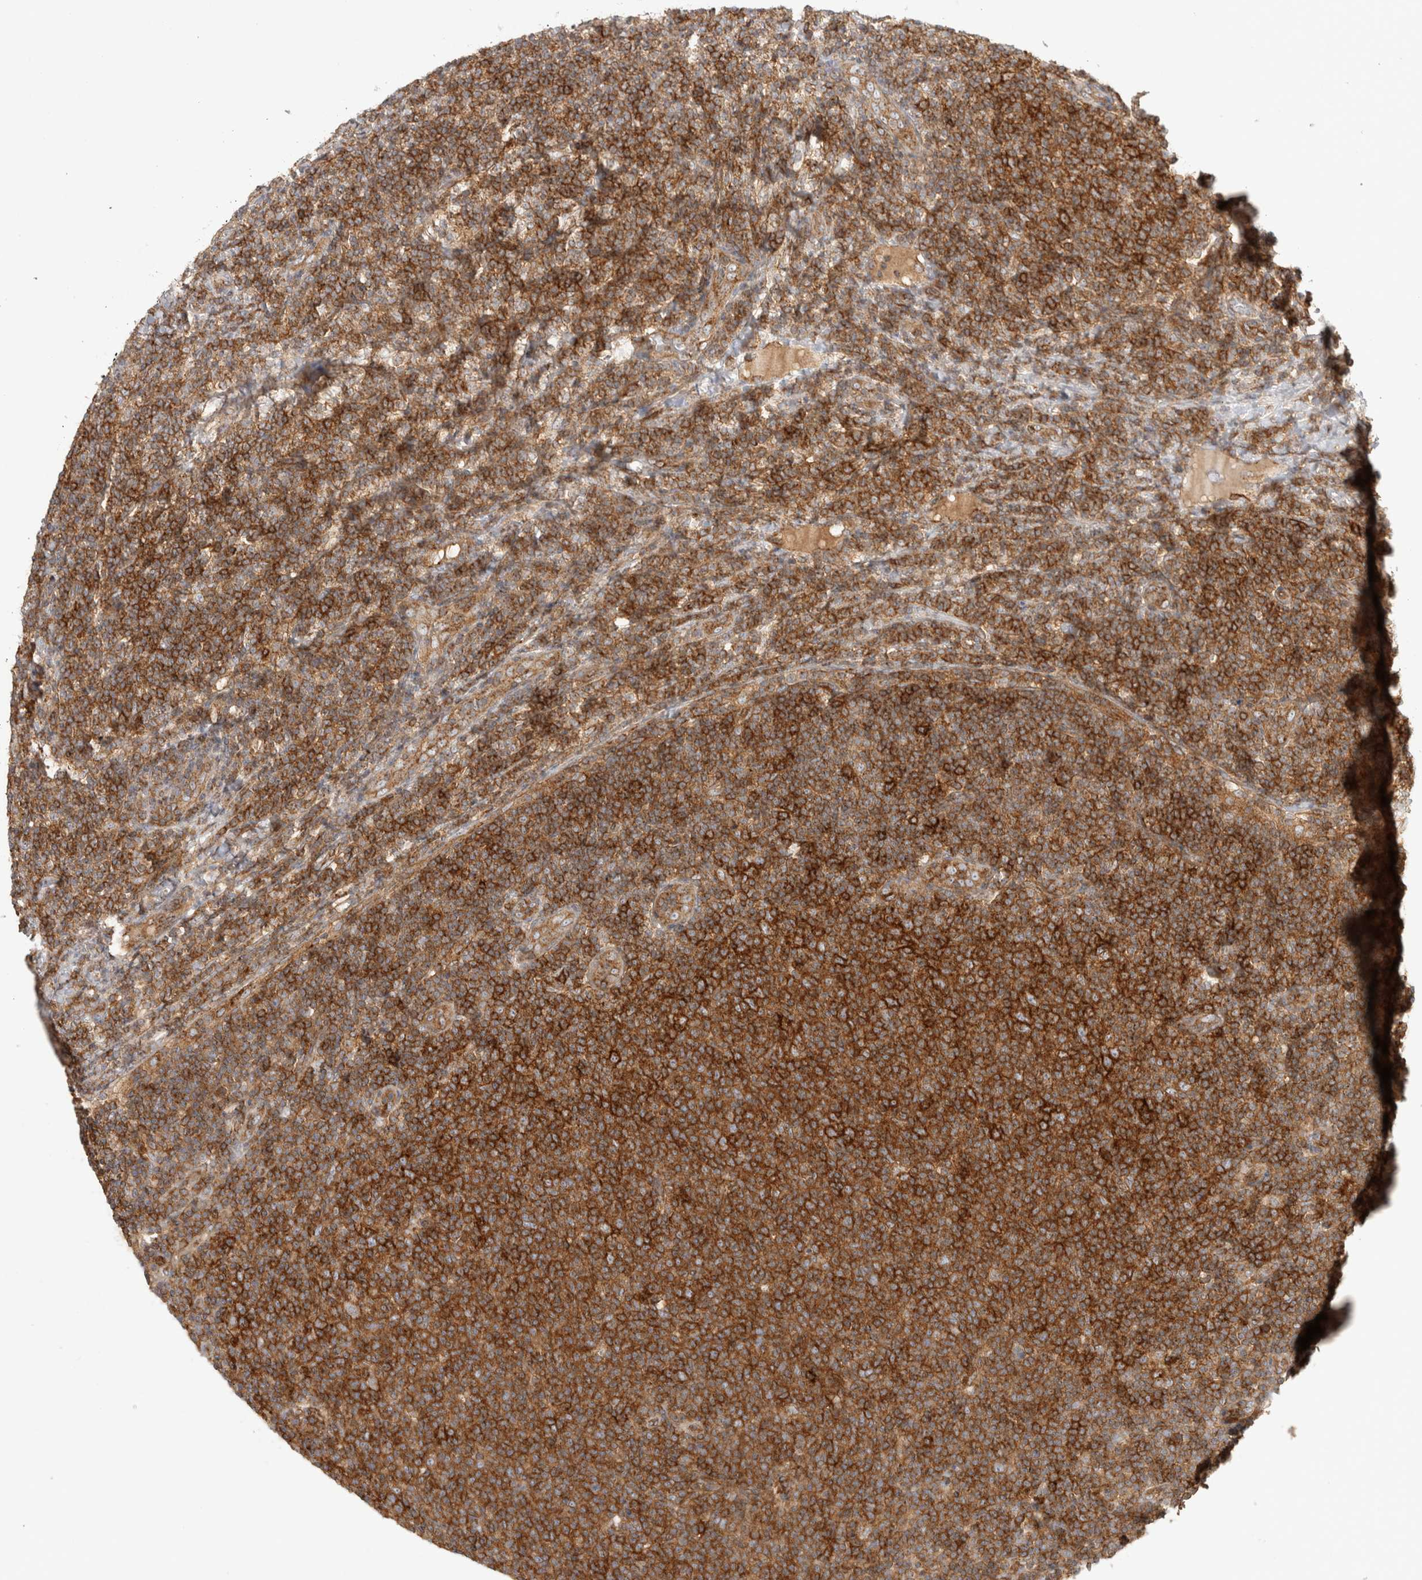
{"staining": {"intensity": "strong", "quantity": ">75%", "location": "cytoplasmic/membranous"}, "tissue": "lymphoma", "cell_type": "Tumor cells", "image_type": "cancer", "snomed": [{"axis": "morphology", "description": "Malignant lymphoma, non-Hodgkin's type, Low grade"}, {"axis": "topography", "description": "Lymph node"}], "caption": "Human low-grade malignant lymphoma, non-Hodgkin's type stained with a brown dye shows strong cytoplasmic/membranous positive staining in approximately >75% of tumor cells.", "gene": "HLA-E", "patient": {"sex": "male", "age": 66}}